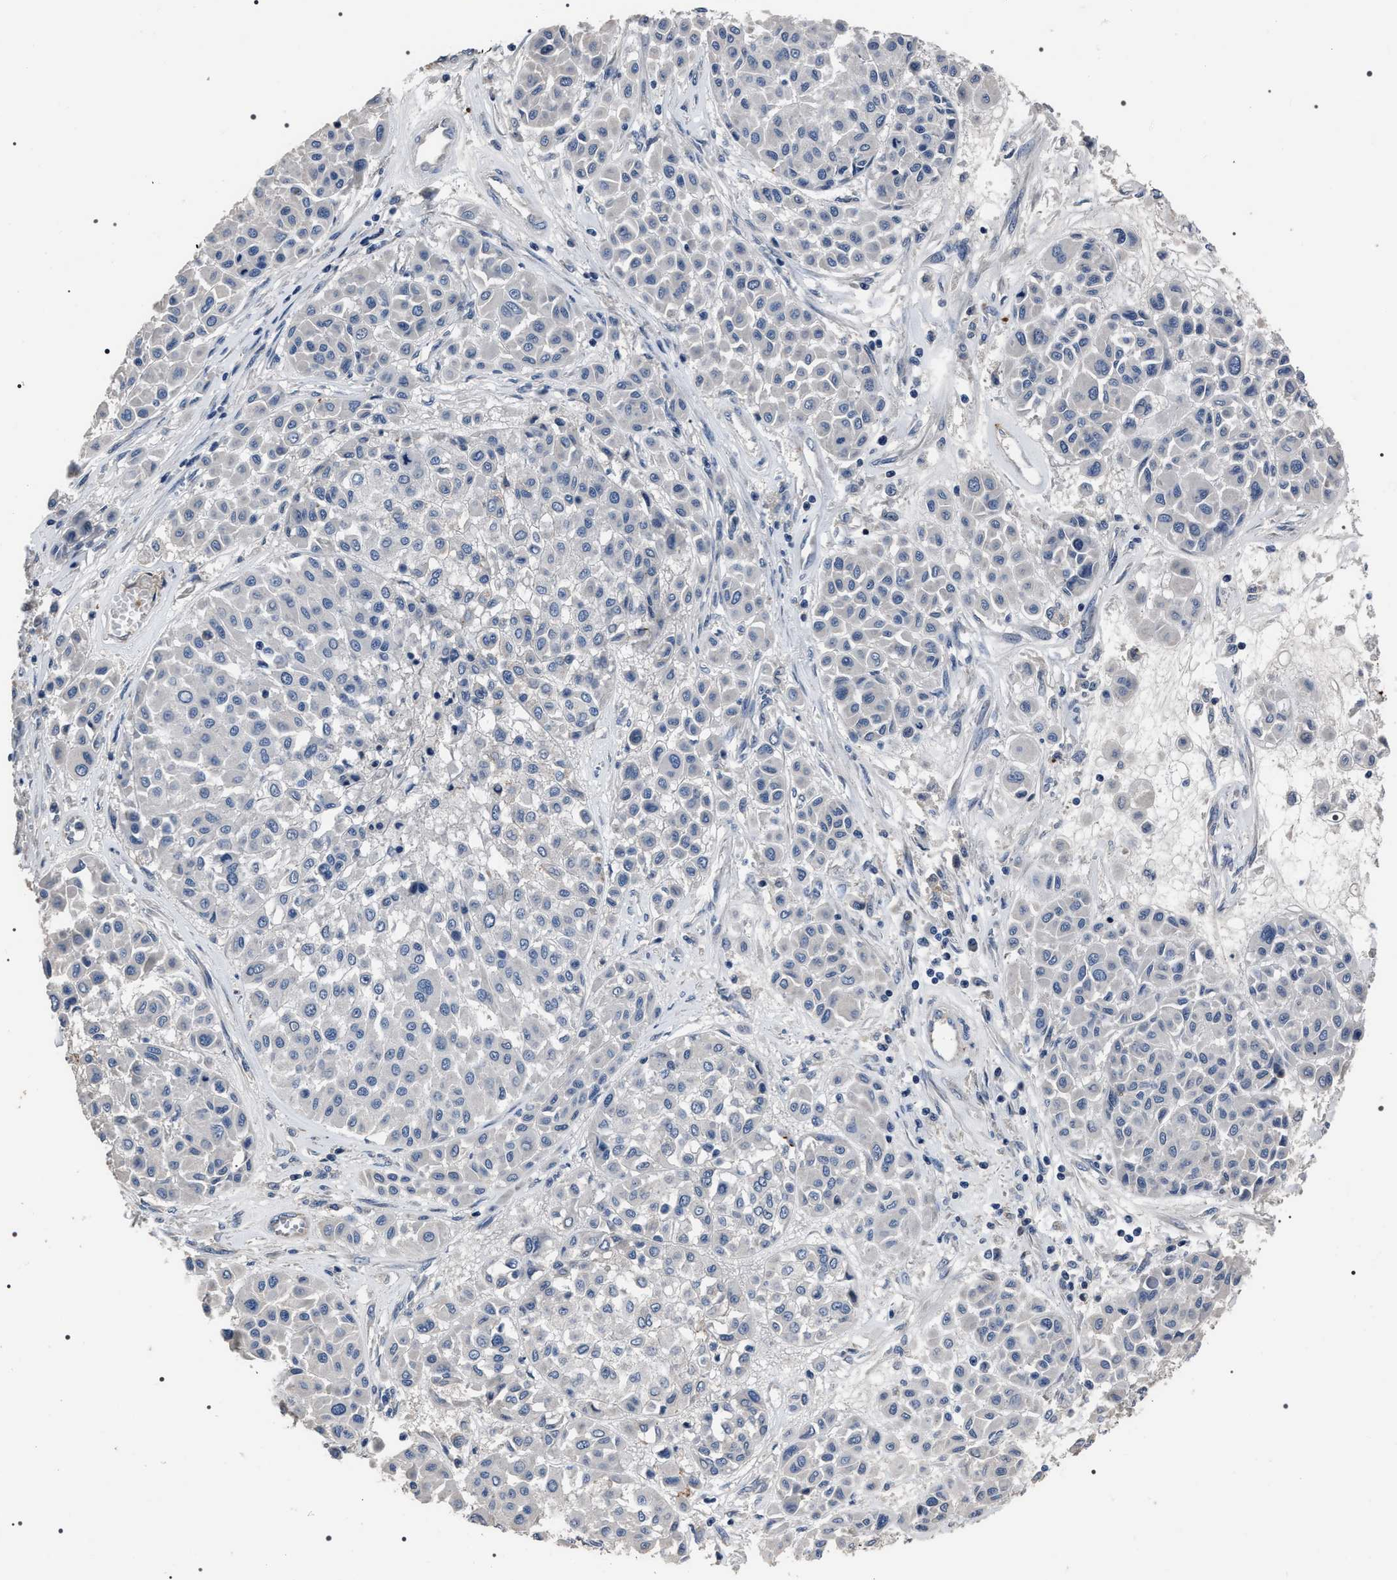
{"staining": {"intensity": "negative", "quantity": "none", "location": "none"}, "tissue": "melanoma", "cell_type": "Tumor cells", "image_type": "cancer", "snomed": [{"axis": "morphology", "description": "Malignant melanoma, Metastatic site"}, {"axis": "topography", "description": "Soft tissue"}], "caption": "Immunohistochemistry micrograph of melanoma stained for a protein (brown), which displays no expression in tumor cells.", "gene": "TRIM54", "patient": {"sex": "male", "age": 41}}